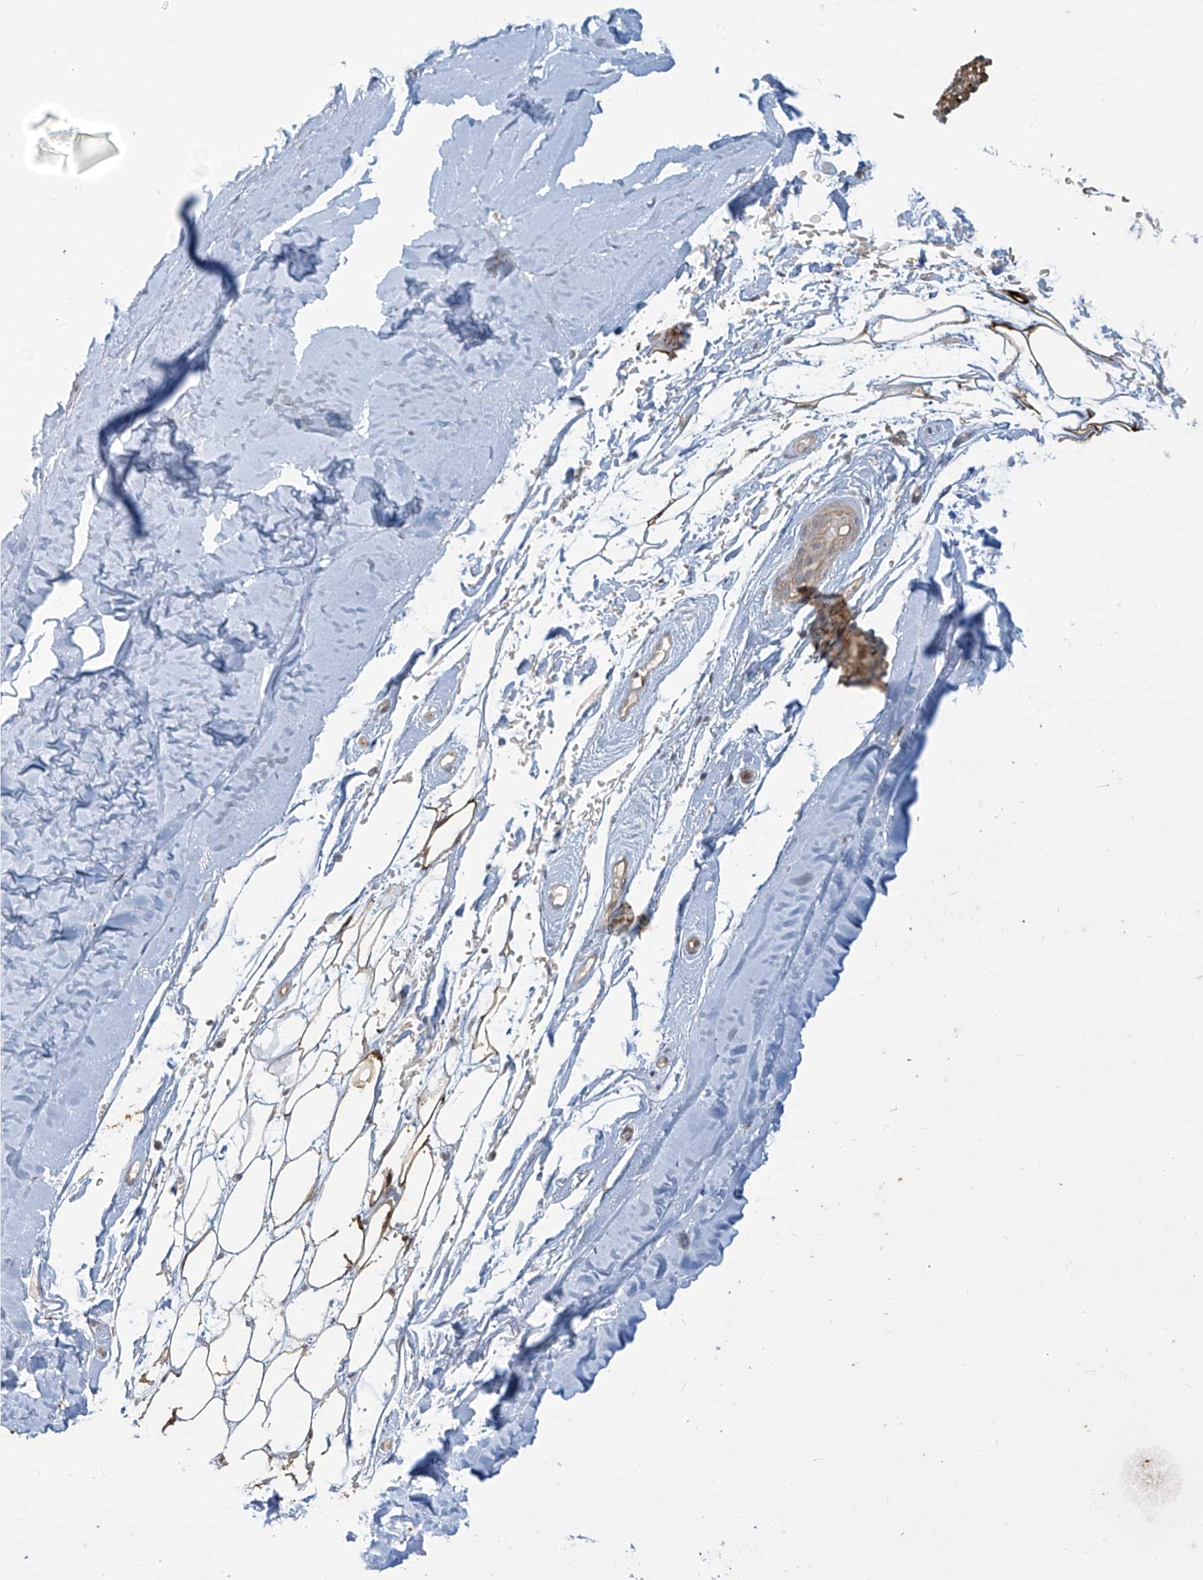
{"staining": {"intensity": "weak", "quantity": ">75%", "location": "cytoplasmic/membranous"}, "tissue": "adipose tissue", "cell_type": "Adipocytes", "image_type": "normal", "snomed": [{"axis": "morphology", "description": "Normal tissue, NOS"}, {"axis": "morphology", "description": "Basal cell carcinoma"}, {"axis": "topography", "description": "Skin"}], "caption": "Approximately >75% of adipocytes in normal human adipose tissue demonstrate weak cytoplasmic/membranous protein staining as visualized by brown immunohistochemical staining.", "gene": "DGKQ", "patient": {"sex": "female", "age": 89}}